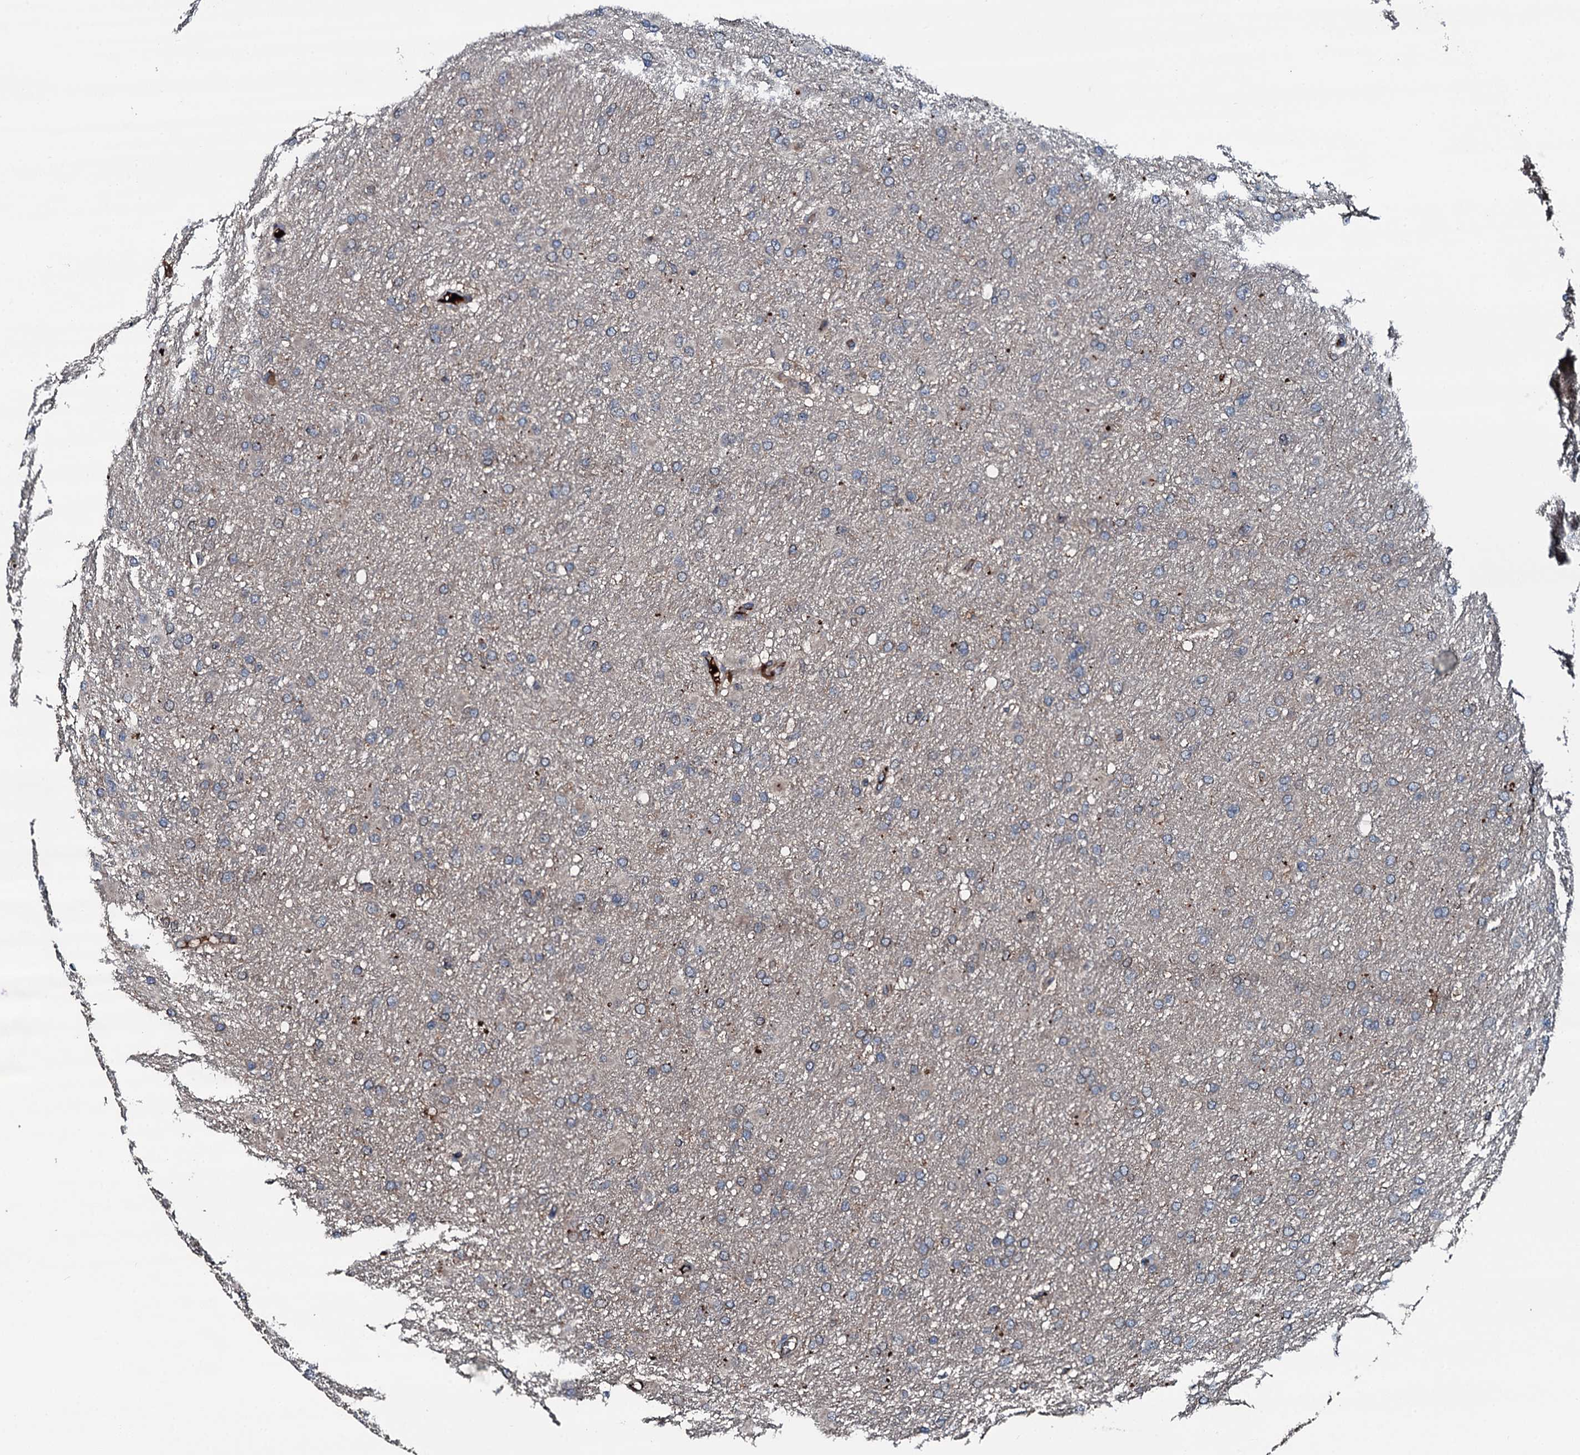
{"staining": {"intensity": "negative", "quantity": "none", "location": "none"}, "tissue": "glioma", "cell_type": "Tumor cells", "image_type": "cancer", "snomed": [{"axis": "morphology", "description": "Glioma, malignant, High grade"}, {"axis": "topography", "description": "Cerebral cortex"}], "caption": "This is an IHC histopathology image of glioma. There is no expression in tumor cells.", "gene": "AARS1", "patient": {"sex": "female", "age": 36}}